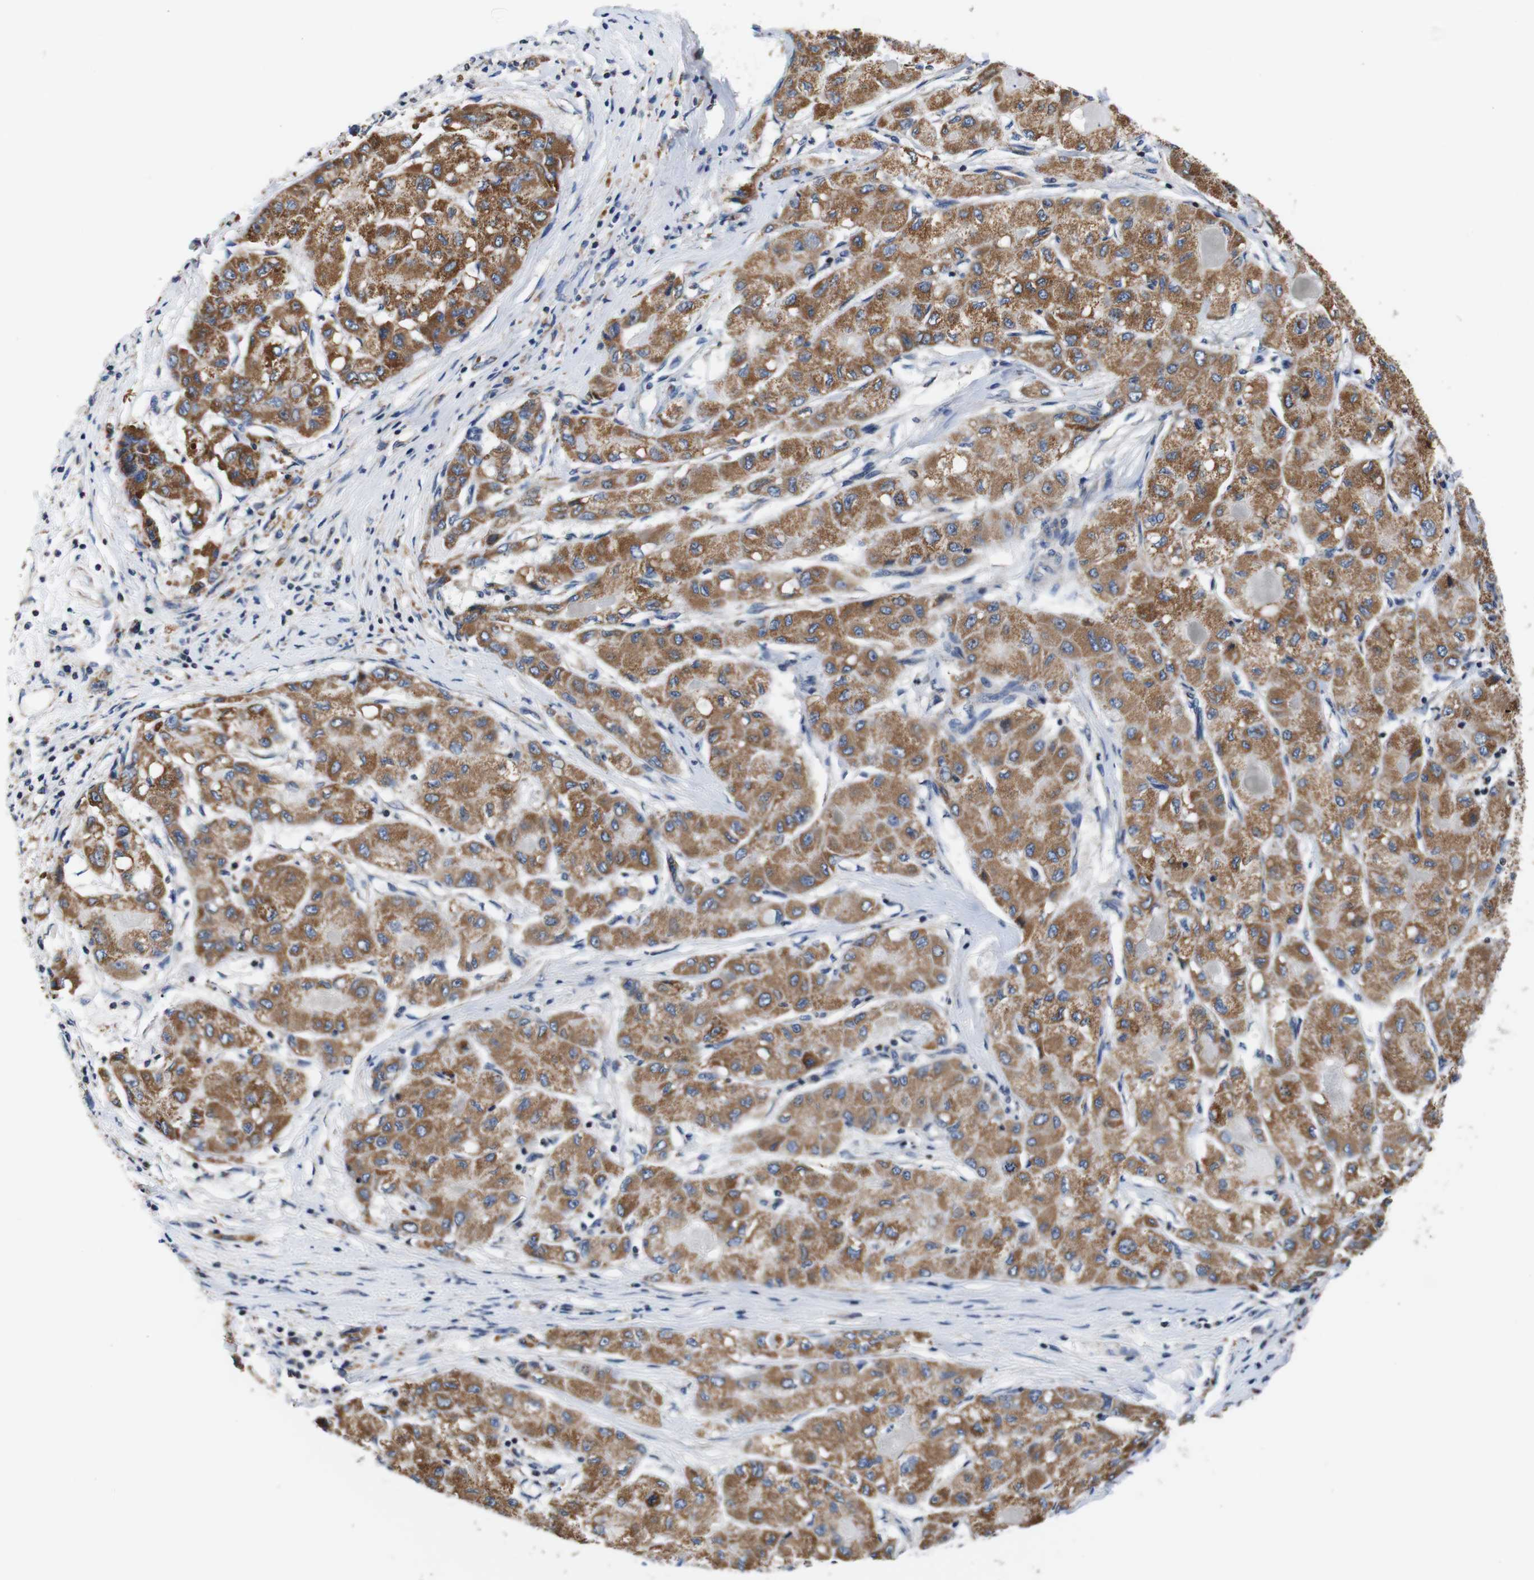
{"staining": {"intensity": "moderate", "quantity": ">75%", "location": "cytoplasmic/membranous"}, "tissue": "liver cancer", "cell_type": "Tumor cells", "image_type": "cancer", "snomed": [{"axis": "morphology", "description": "Carcinoma, Hepatocellular, NOS"}, {"axis": "topography", "description": "Liver"}], "caption": "Moderate cytoplasmic/membranous expression is appreciated in about >75% of tumor cells in hepatocellular carcinoma (liver).", "gene": "LRP4", "patient": {"sex": "male", "age": 80}}